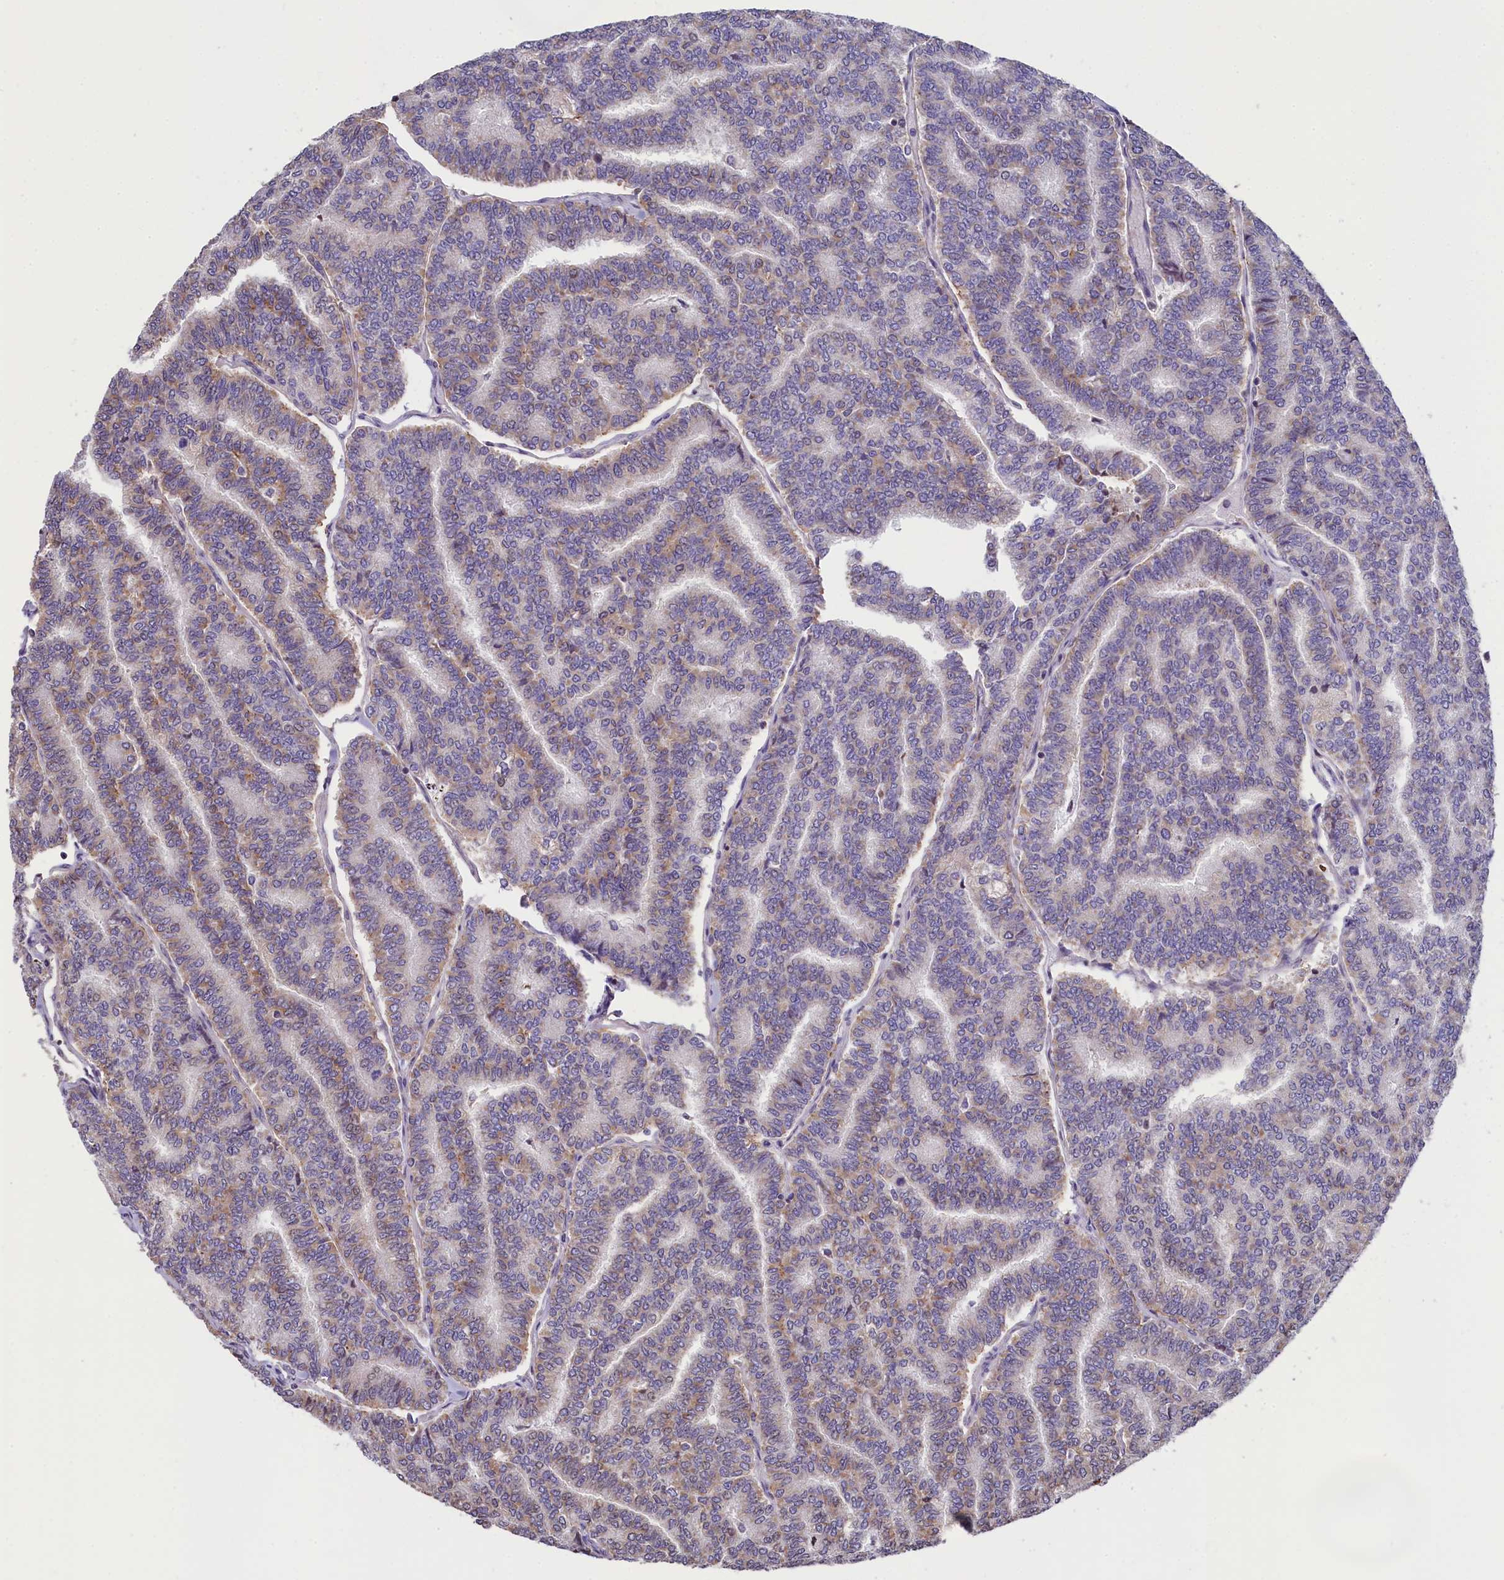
{"staining": {"intensity": "weak", "quantity": "25%-75%", "location": "cytoplasmic/membranous"}, "tissue": "thyroid cancer", "cell_type": "Tumor cells", "image_type": "cancer", "snomed": [{"axis": "morphology", "description": "Papillary adenocarcinoma, NOS"}, {"axis": "topography", "description": "Thyroid gland"}], "caption": "Immunohistochemical staining of thyroid cancer demonstrates weak cytoplasmic/membranous protein positivity in about 25%-75% of tumor cells.", "gene": "ZNF2", "patient": {"sex": "female", "age": 35}}